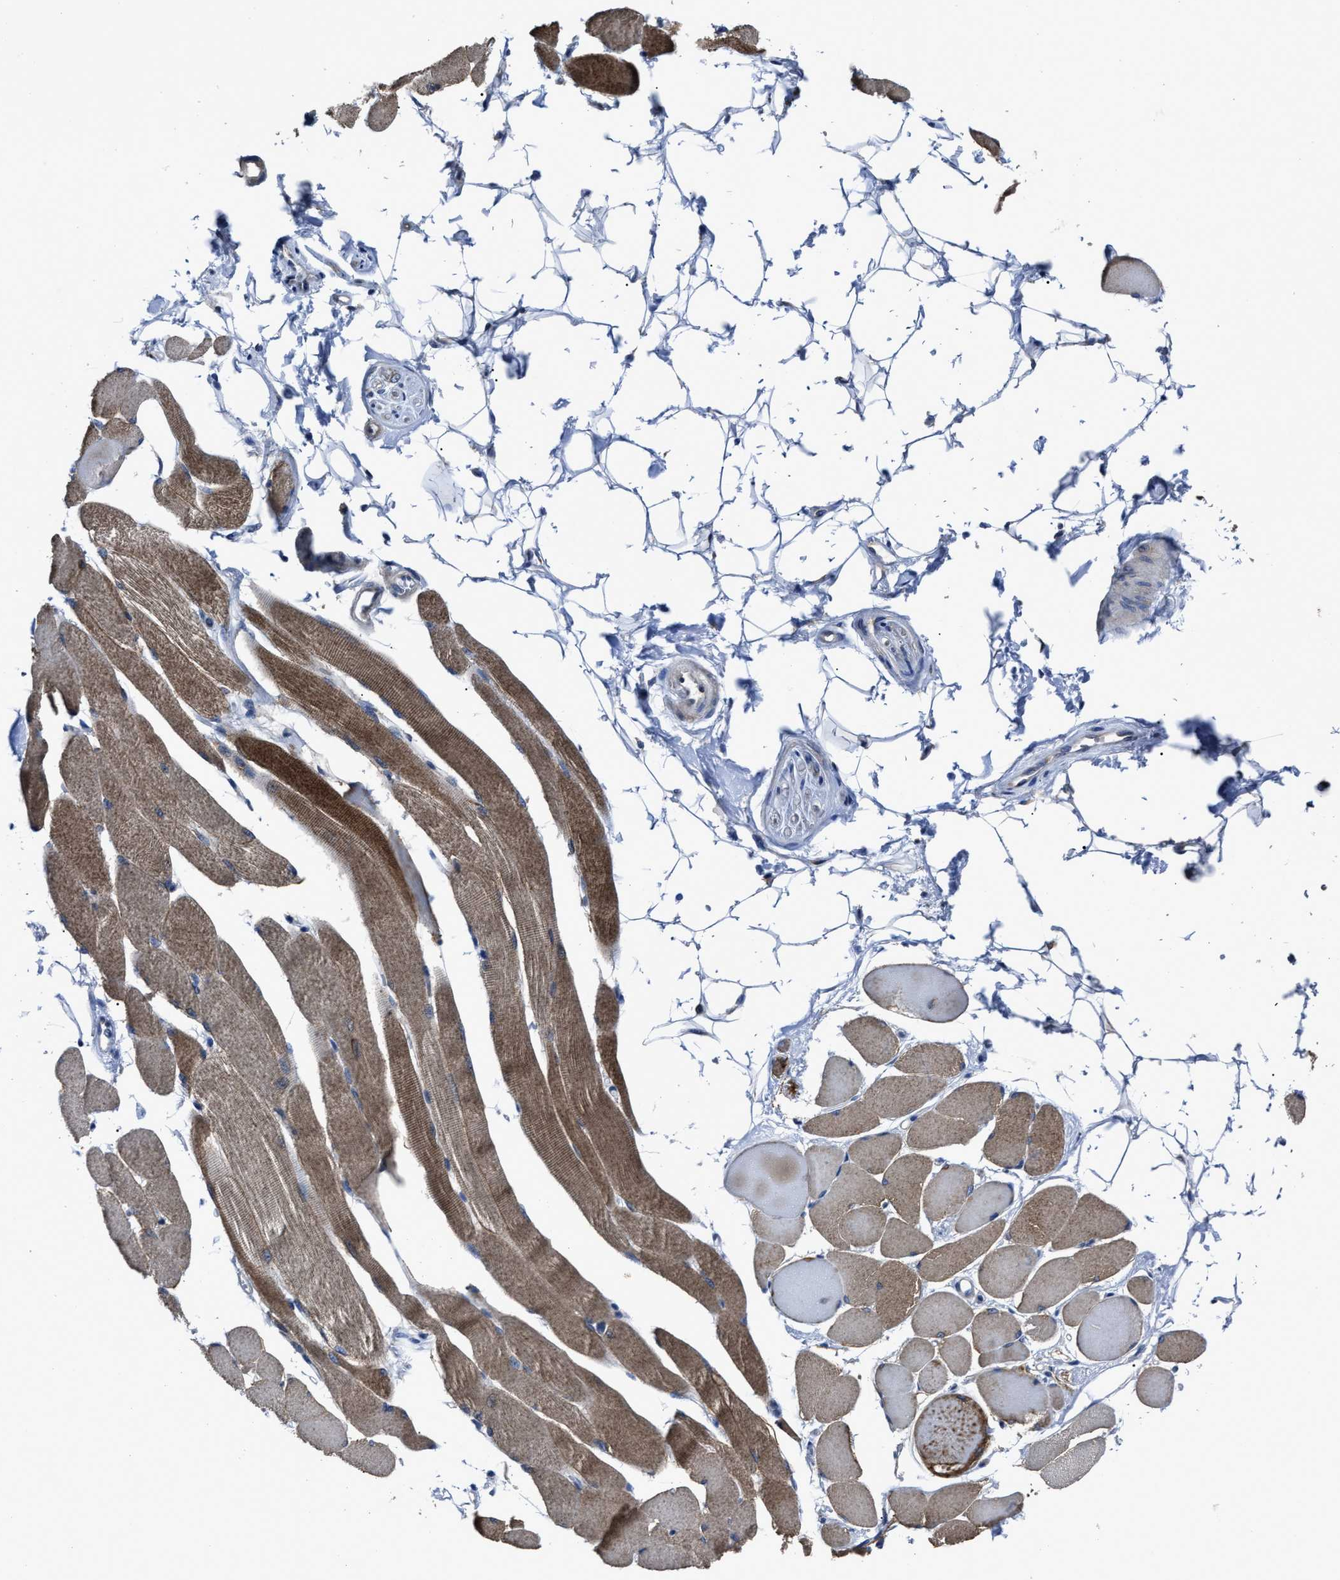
{"staining": {"intensity": "strong", "quantity": "25%-75%", "location": "cytoplasmic/membranous"}, "tissue": "skeletal muscle", "cell_type": "Myocytes", "image_type": "normal", "snomed": [{"axis": "morphology", "description": "Normal tissue, NOS"}, {"axis": "topography", "description": "Skeletal muscle"}, {"axis": "topography", "description": "Peripheral nerve tissue"}], "caption": "Immunohistochemical staining of unremarkable human skeletal muscle displays strong cytoplasmic/membranous protein positivity in about 25%-75% of myocytes. The protein is shown in brown color, while the nuclei are stained blue.", "gene": "UPF1", "patient": {"sex": "female", "age": 84}}